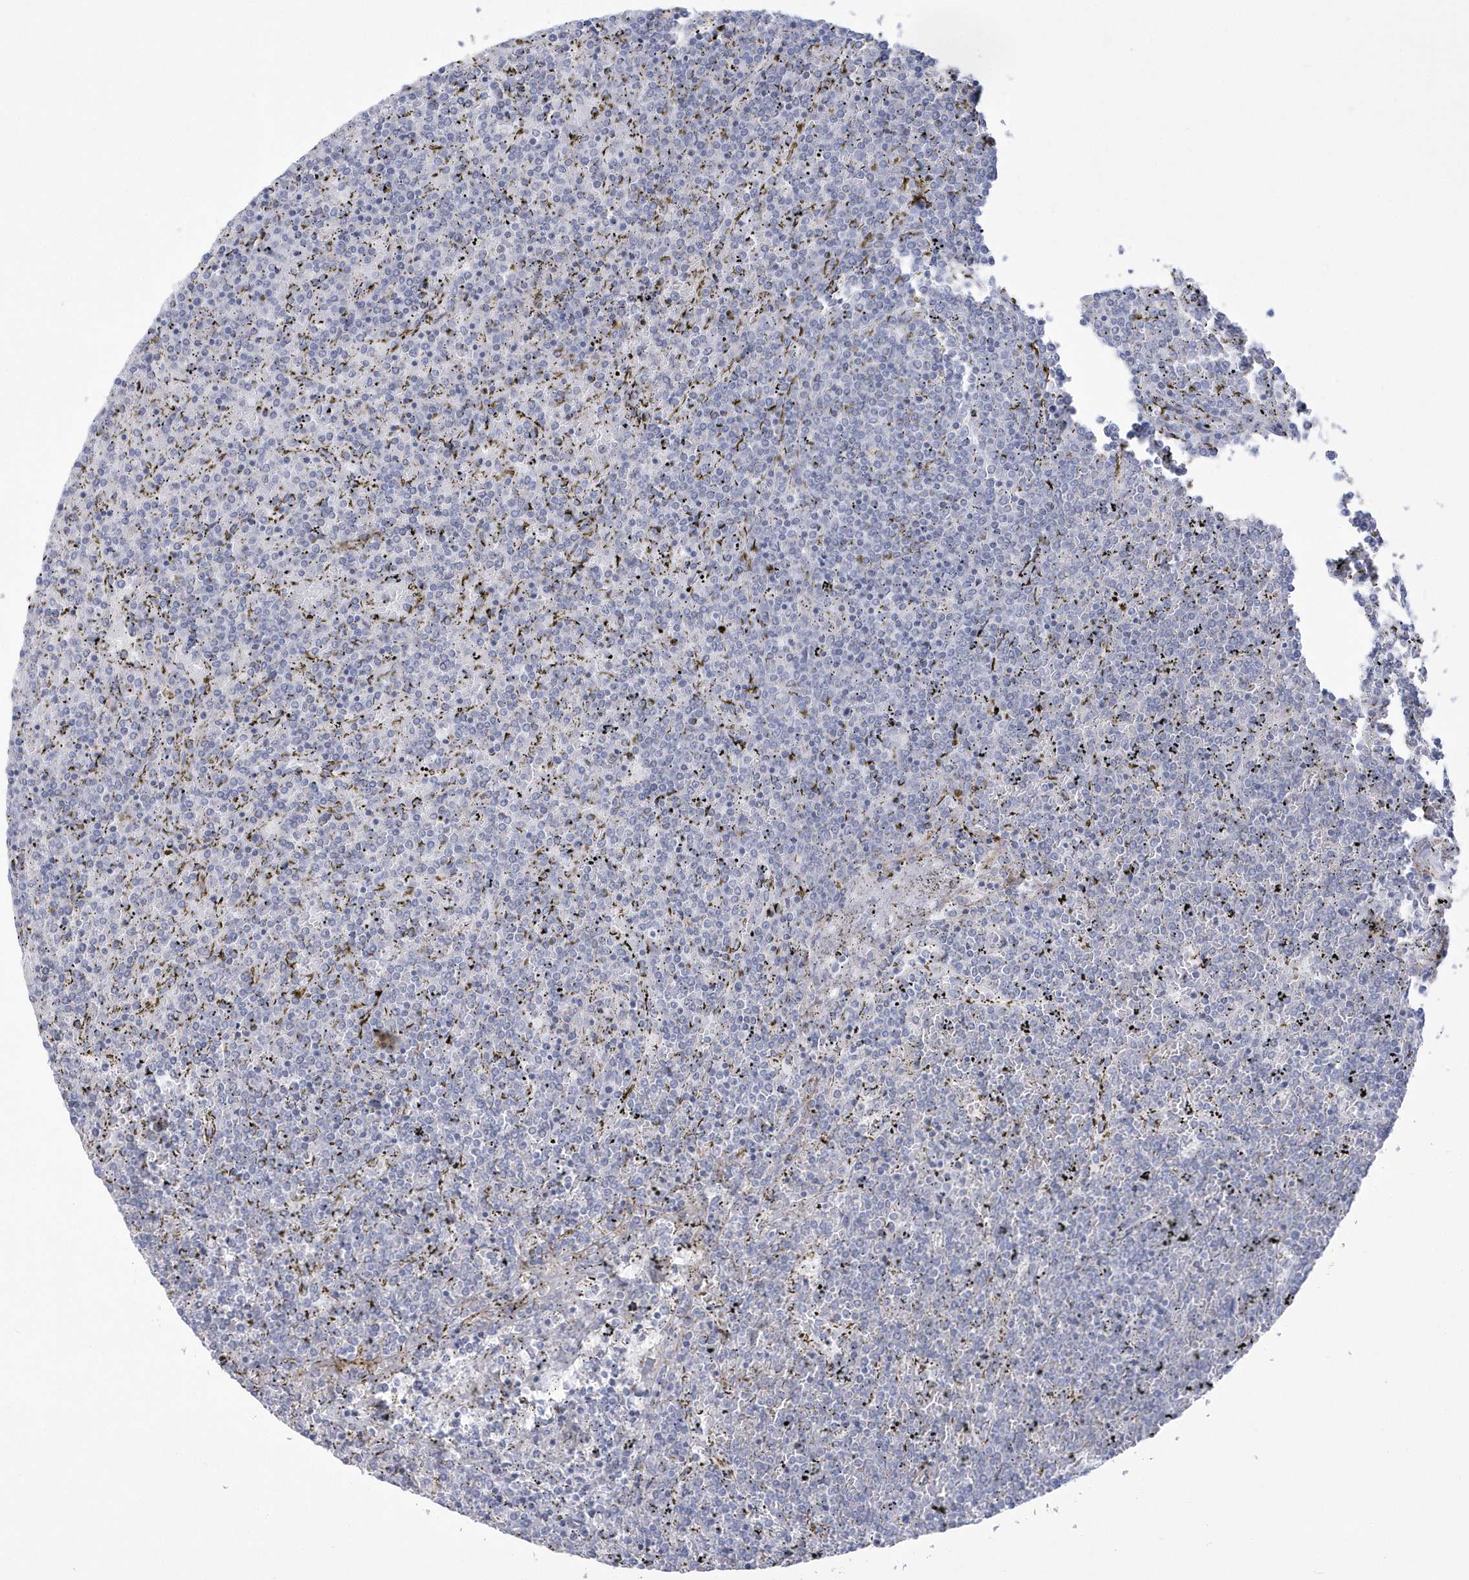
{"staining": {"intensity": "negative", "quantity": "none", "location": "none"}, "tissue": "lymphoma", "cell_type": "Tumor cells", "image_type": "cancer", "snomed": [{"axis": "morphology", "description": "Malignant lymphoma, non-Hodgkin's type, Low grade"}, {"axis": "topography", "description": "Spleen"}], "caption": "Tumor cells are negative for protein expression in human lymphoma. (Brightfield microscopy of DAB IHC at high magnification).", "gene": "WDR27", "patient": {"sex": "female", "age": 19}}